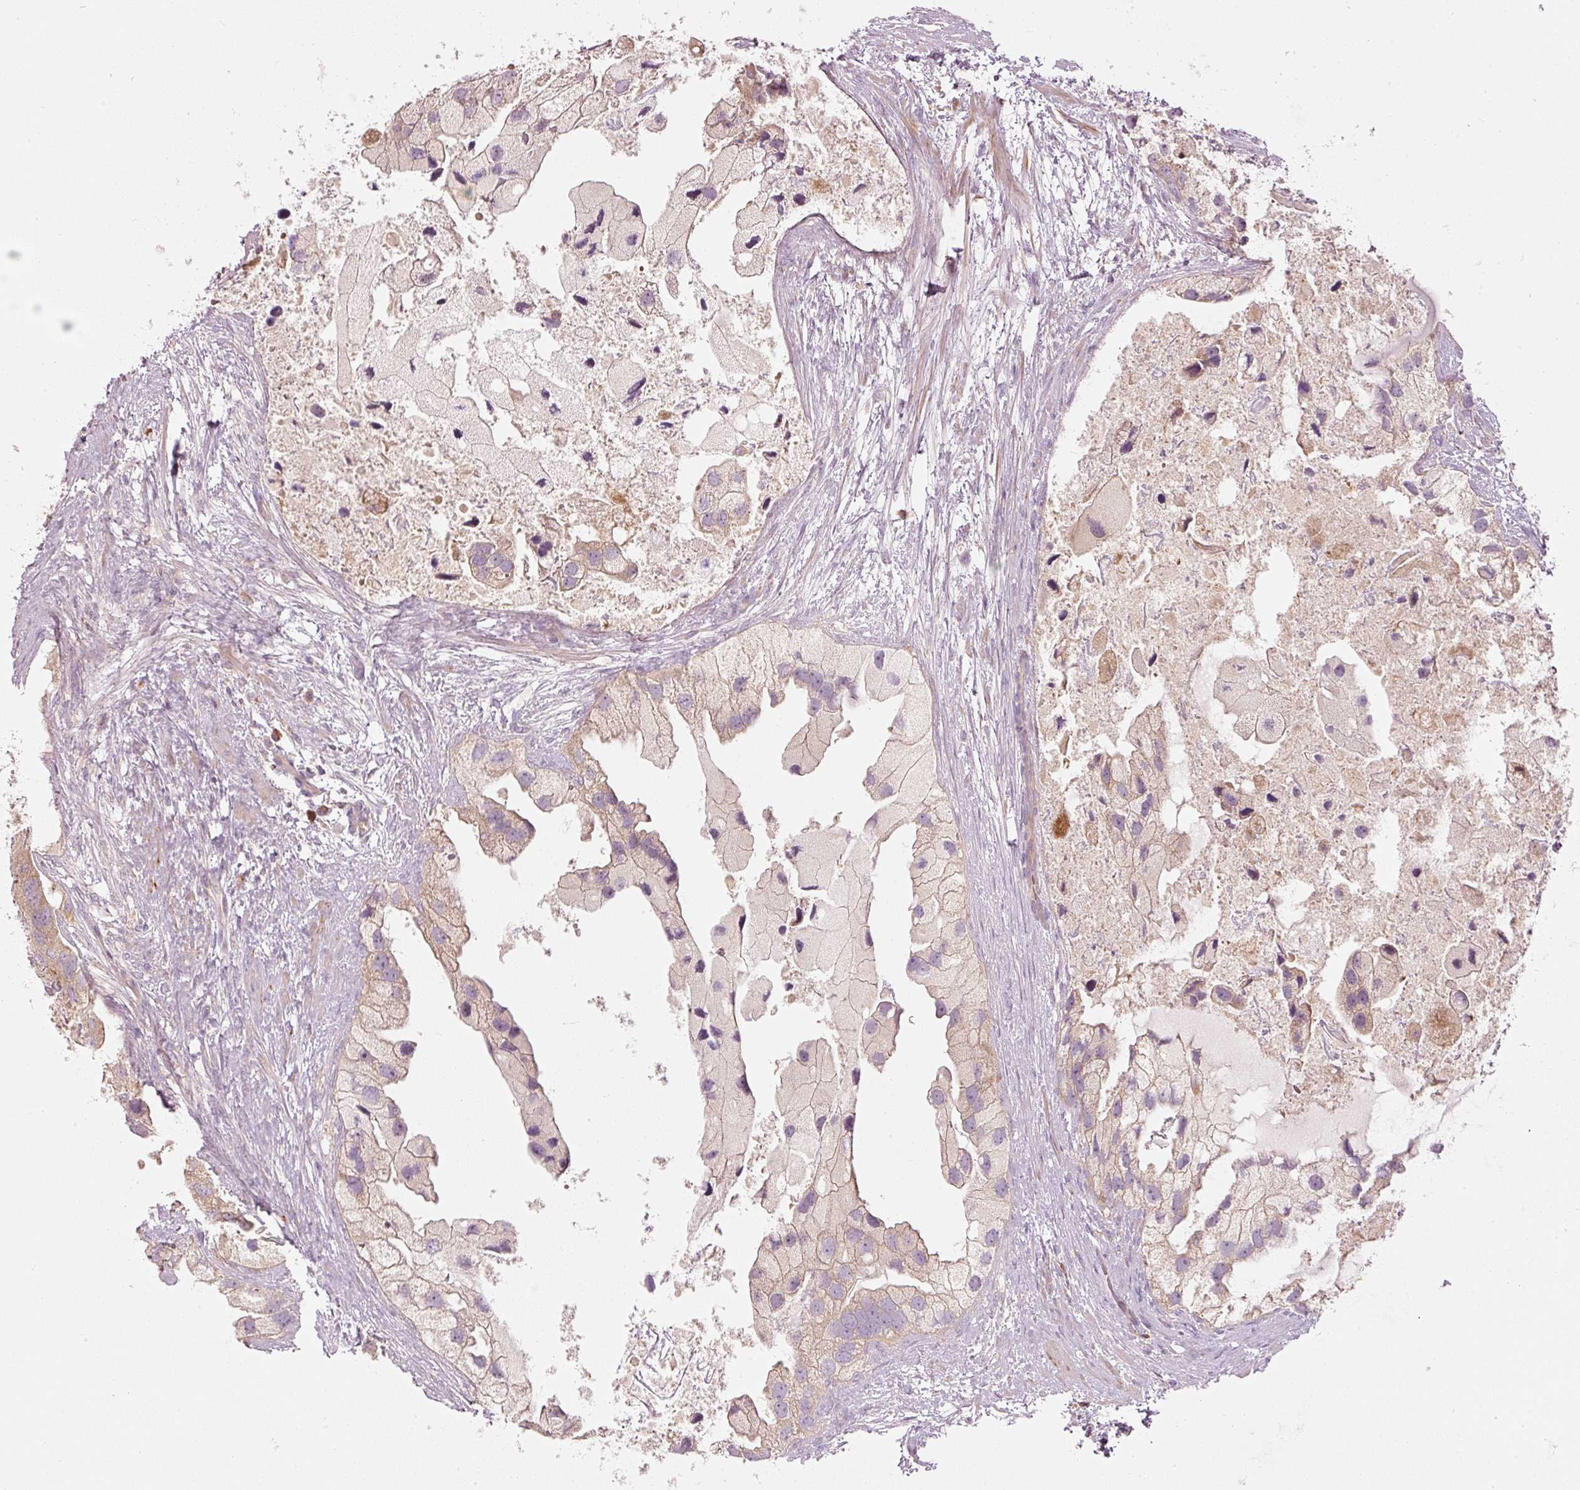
{"staining": {"intensity": "weak", "quantity": "25%-75%", "location": "cytoplasmic/membranous"}, "tissue": "prostate cancer", "cell_type": "Tumor cells", "image_type": "cancer", "snomed": [{"axis": "morphology", "description": "Adenocarcinoma, High grade"}, {"axis": "topography", "description": "Prostate"}], "caption": "High-grade adenocarcinoma (prostate) tissue displays weak cytoplasmic/membranous staining in approximately 25%-75% of tumor cells", "gene": "MAP10", "patient": {"sex": "male", "age": 62}}